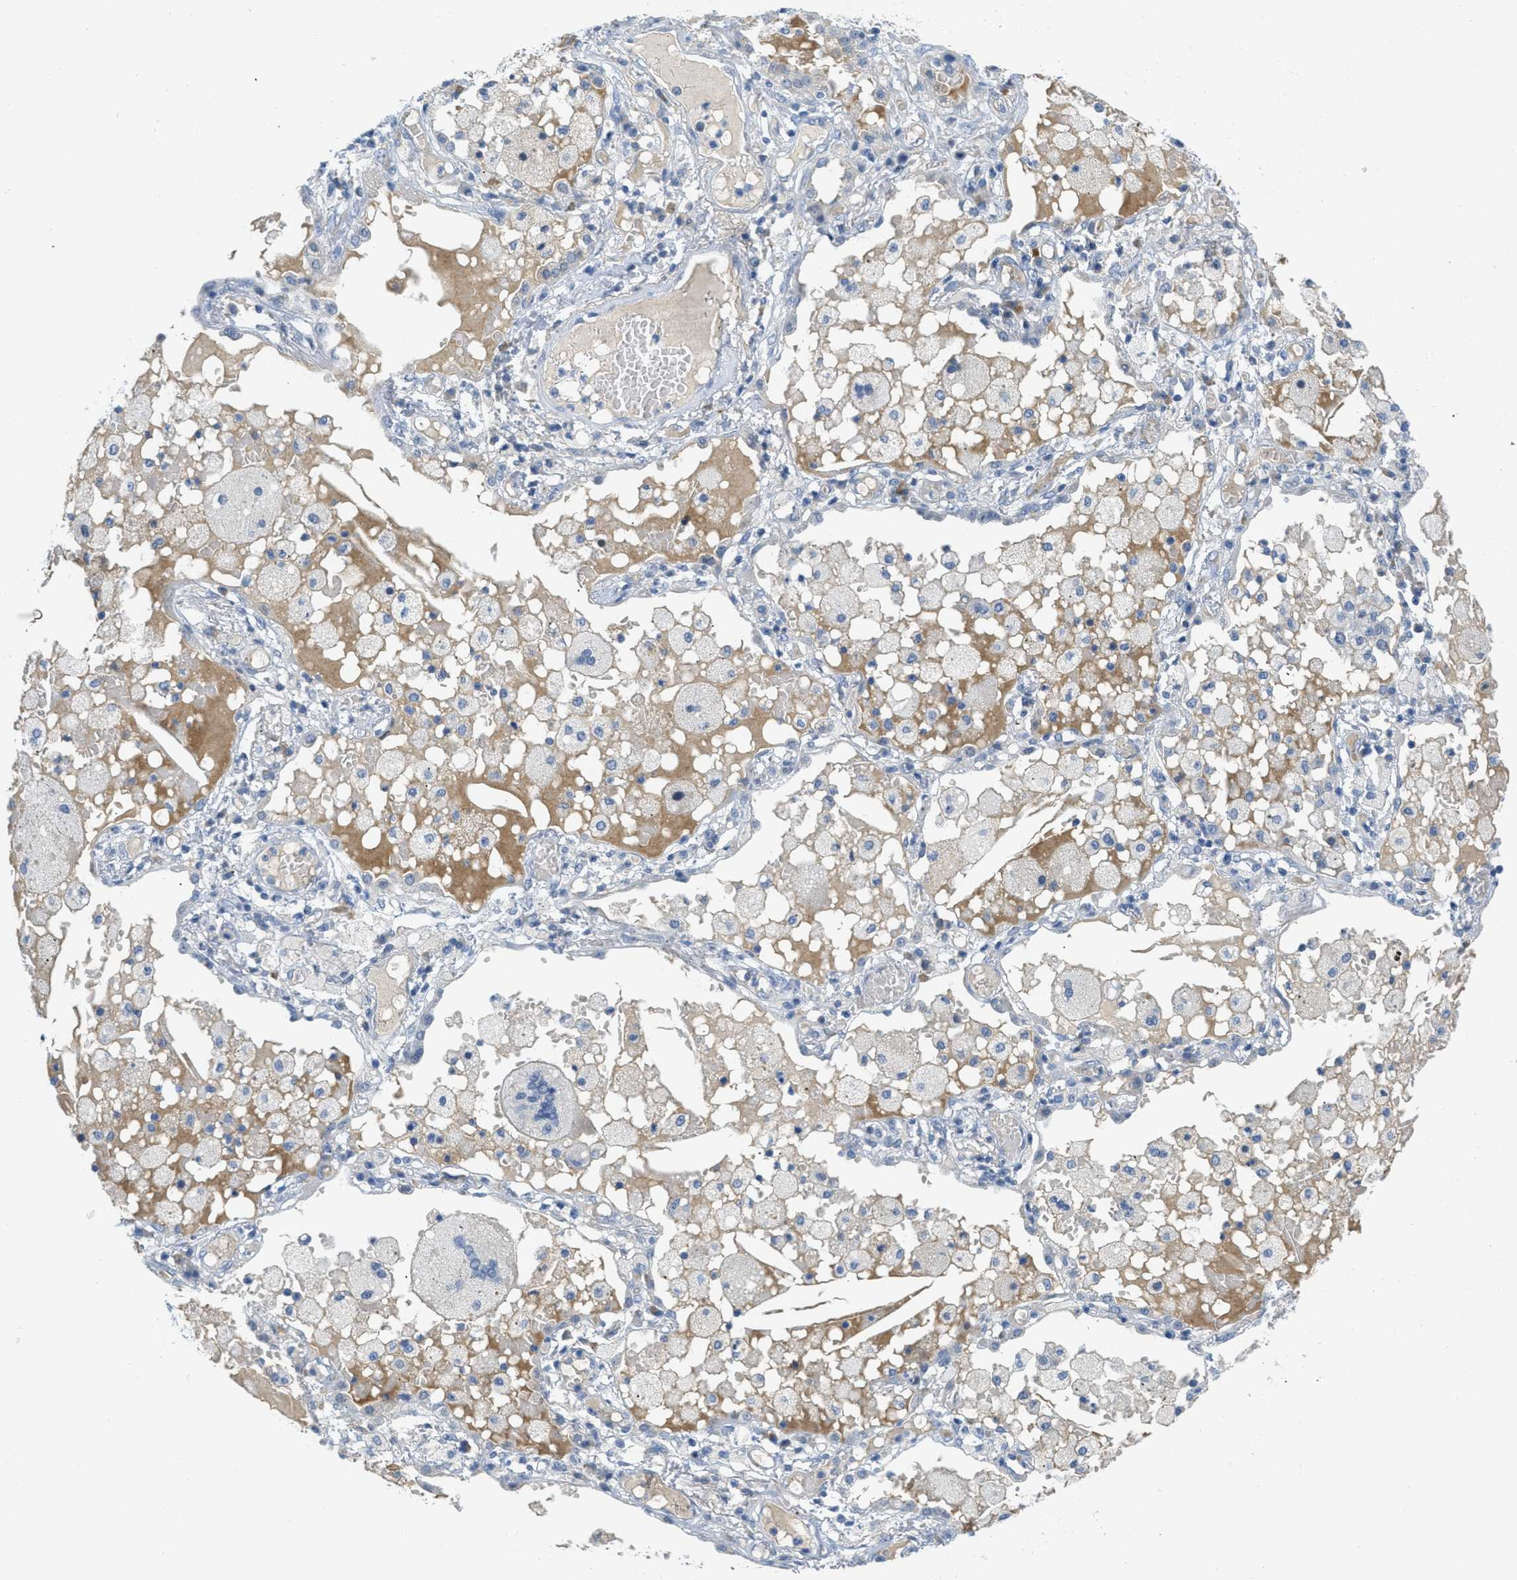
{"staining": {"intensity": "negative", "quantity": "none", "location": "none"}, "tissue": "lung cancer", "cell_type": "Tumor cells", "image_type": "cancer", "snomed": [{"axis": "morphology", "description": "Squamous cell carcinoma, NOS"}, {"axis": "topography", "description": "Lung"}], "caption": "An immunohistochemistry (IHC) photomicrograph of lung cancer (squamous cell carcinoma) is shown. There is no staining in tumor cells of lung cancer (squamous cell carcinoma).", "gene": "HSF2", "patient": {"sex": "male", "age": 71}}